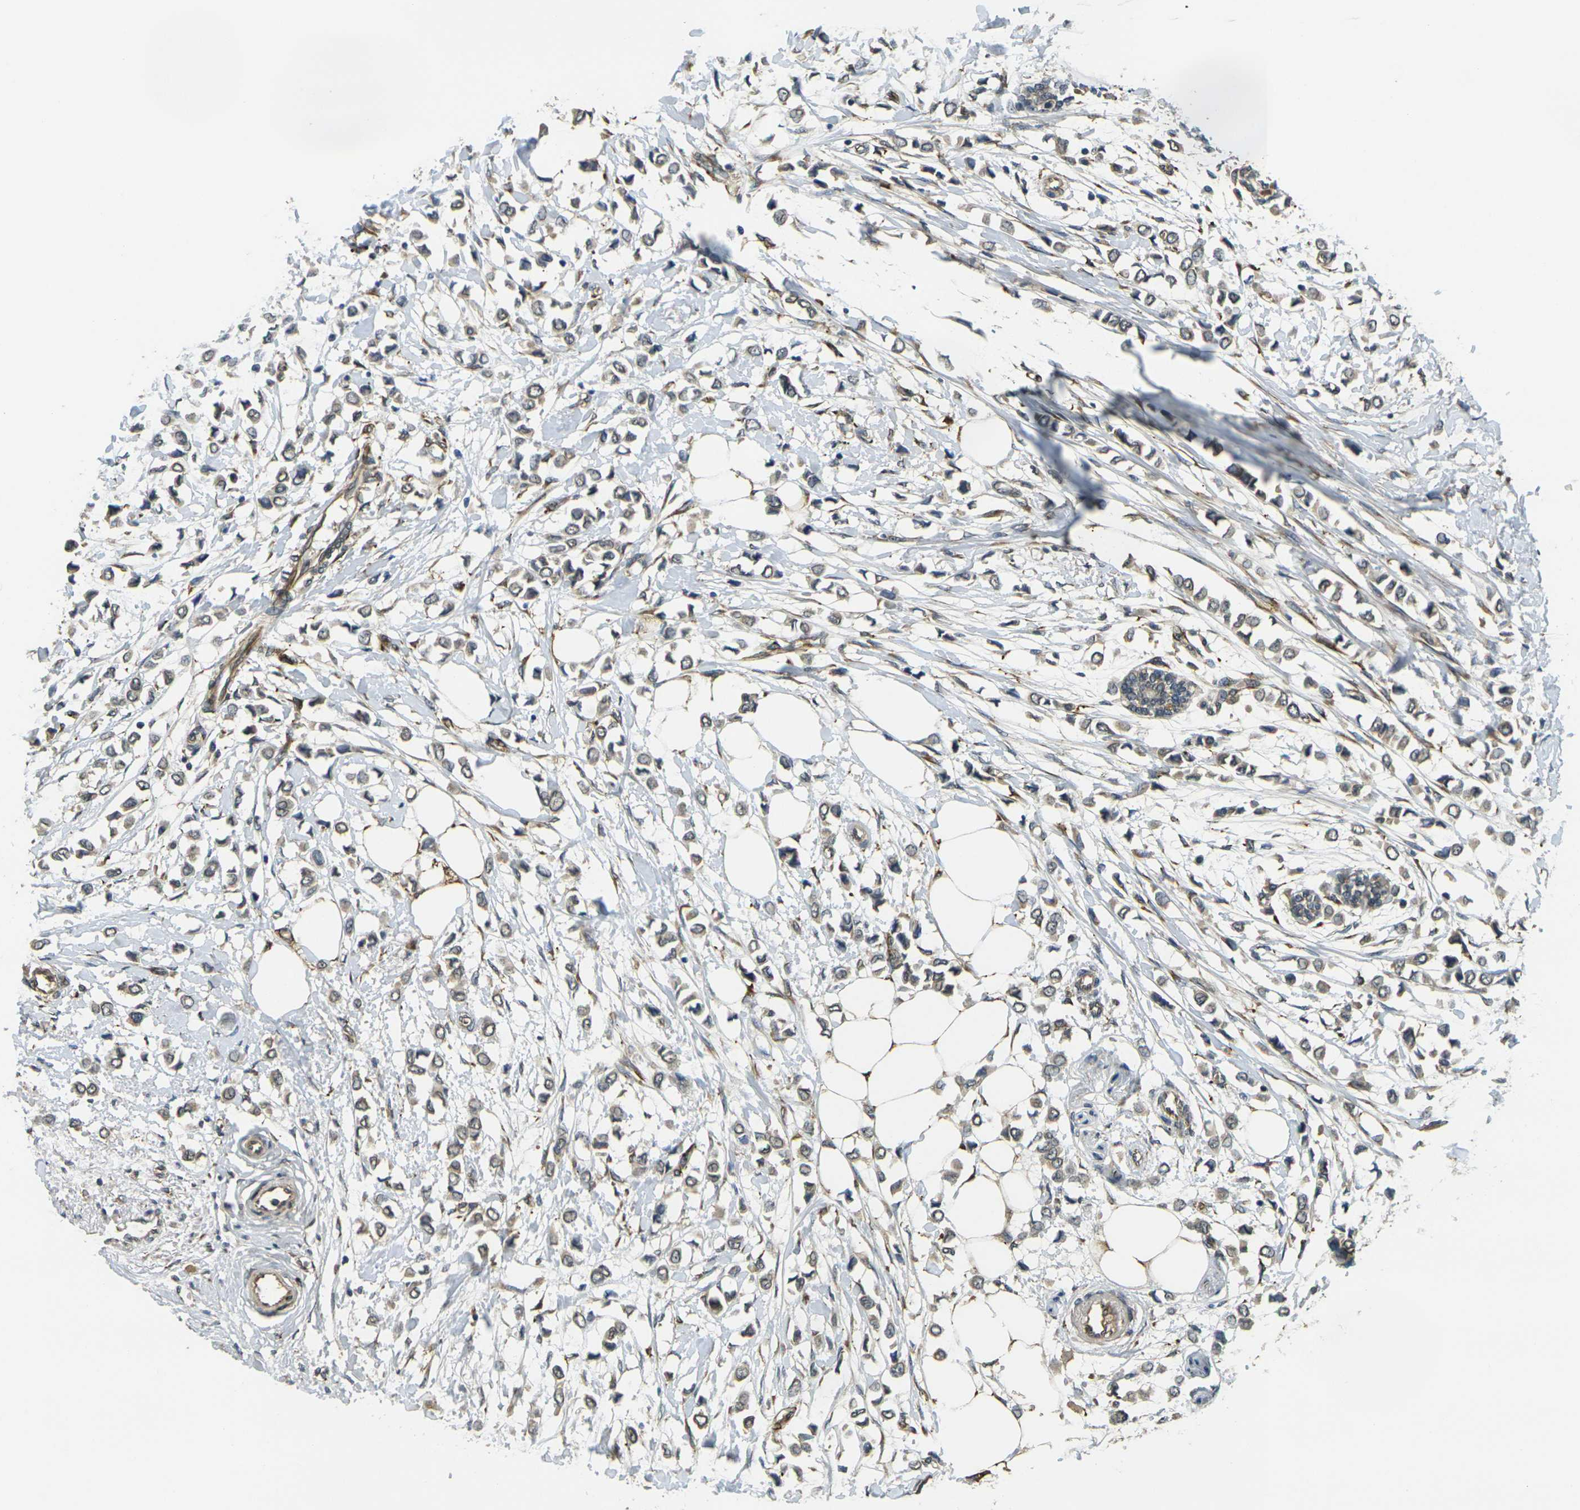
{"staining": {"intensity": "weak", "quantity": "25%-75%", "location": "cytoplasmic/membranous"}, "tissue": "breast cancer", "cell_type": "Tumor cells", "image_type": "cancer", "snomed": [{"axis": "morphology", "description": "Lobular carcinoma"}, {"axis": "topography", "description": "Breast"}], "caption": "Breast lobular carcinoma stained with a brown dye demonstrates weak cytoplasmic/membranous positive expression in about 25%-75% of tumor cells.", "gene": "FUT11", "patient": {"sex": "female", "age": 51}}